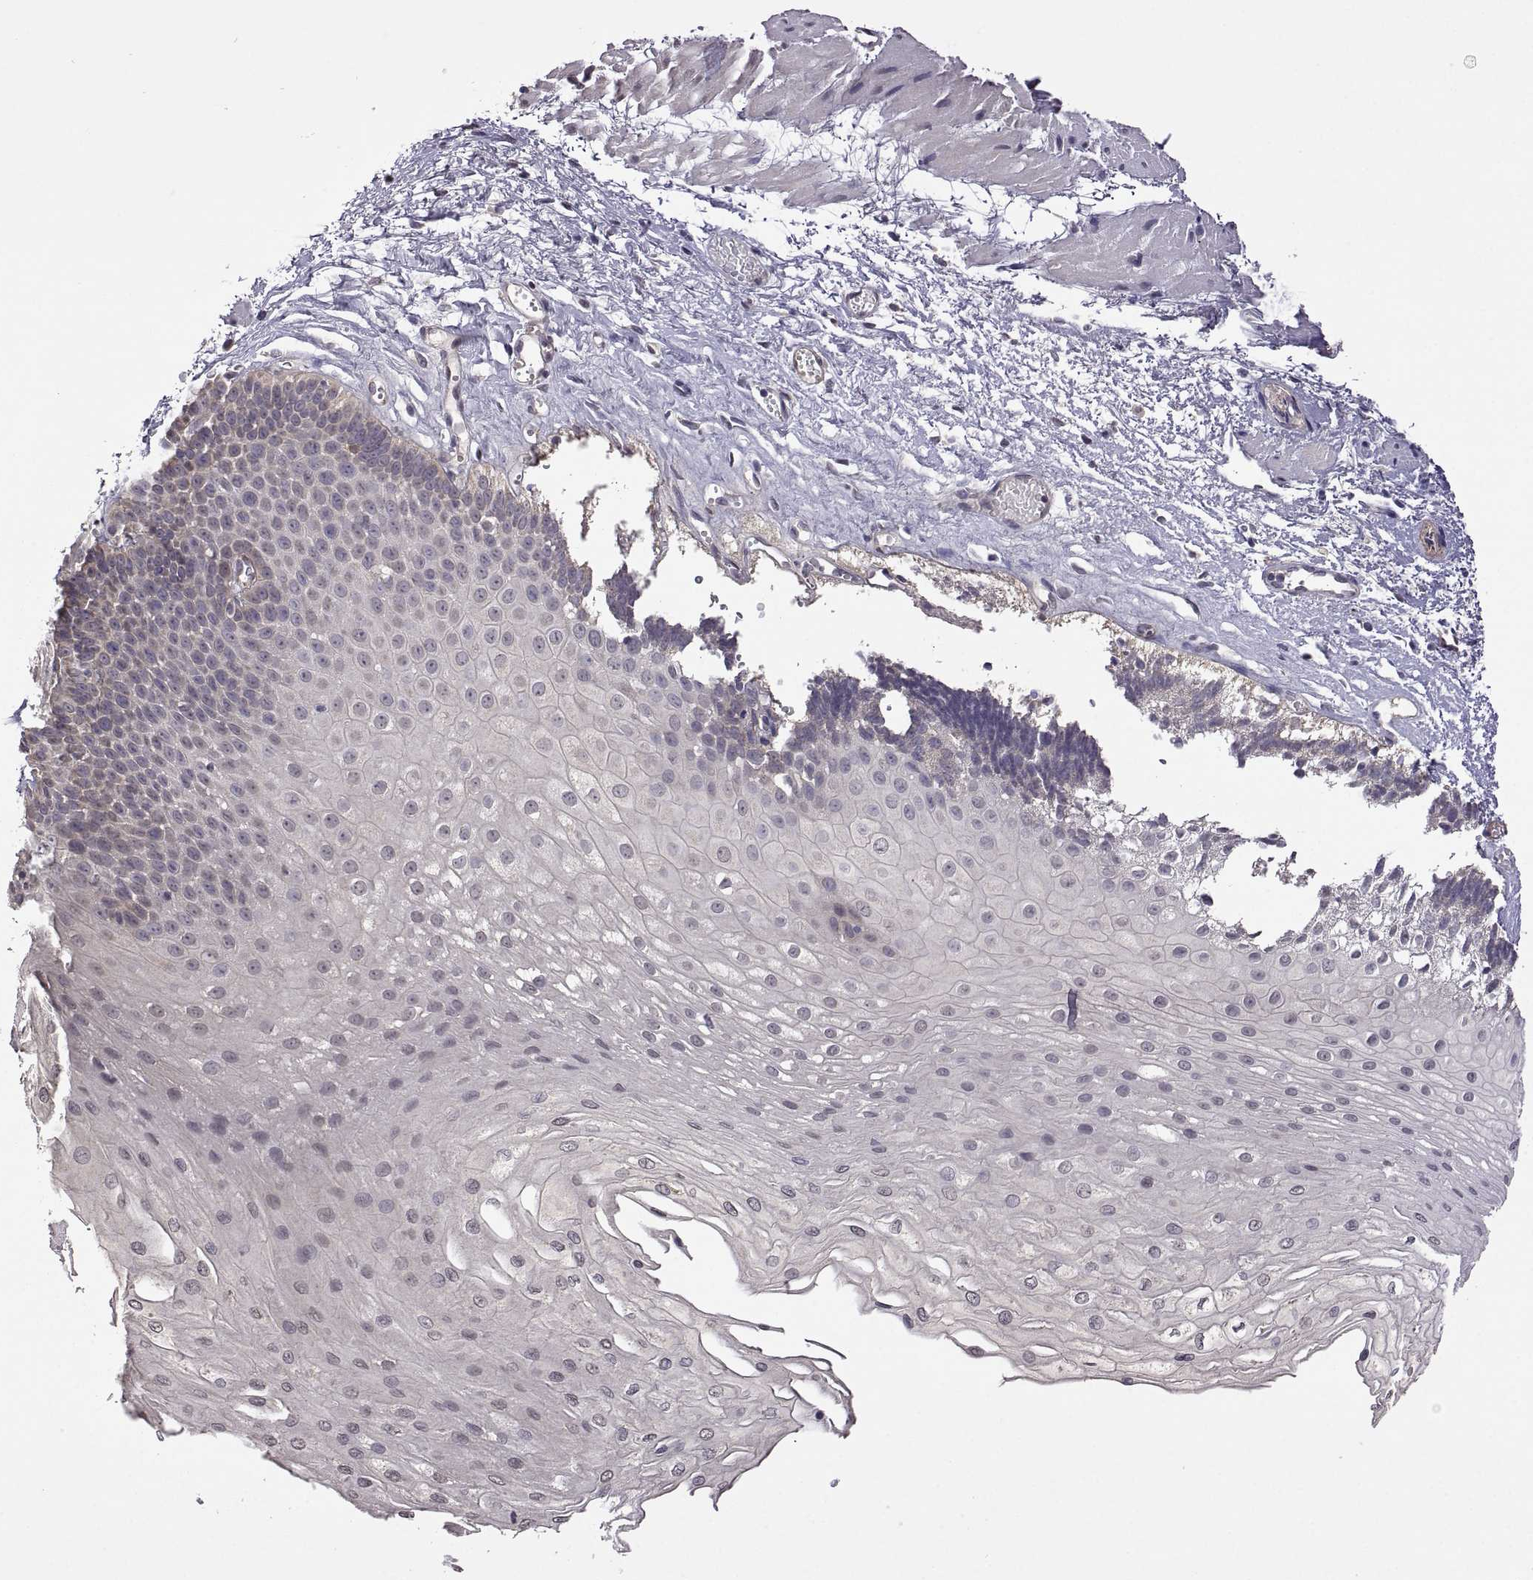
{"staining": {"intensity": "negative", "quantity": "none", "location": "none"}, "tissue": "esophagus", "cell_type": "Squamous epithelial cells", "image_type": "normal", "snomed": [{"axis": "morphology", "description": "Normal tissue, NOS"}, {"axis": "topography", "description": "Esophagus"}], "caption": "DAB (3,3'-diaminobenzidine) immunohistochemical staining of normal human esophagus exhibits no significant expression in squamous epithelial cells. (Brightfield microscopy of DAB IHC at high magnification).", "gene": "LAMA1", "patient": {"sex": "female", "age": 62}}